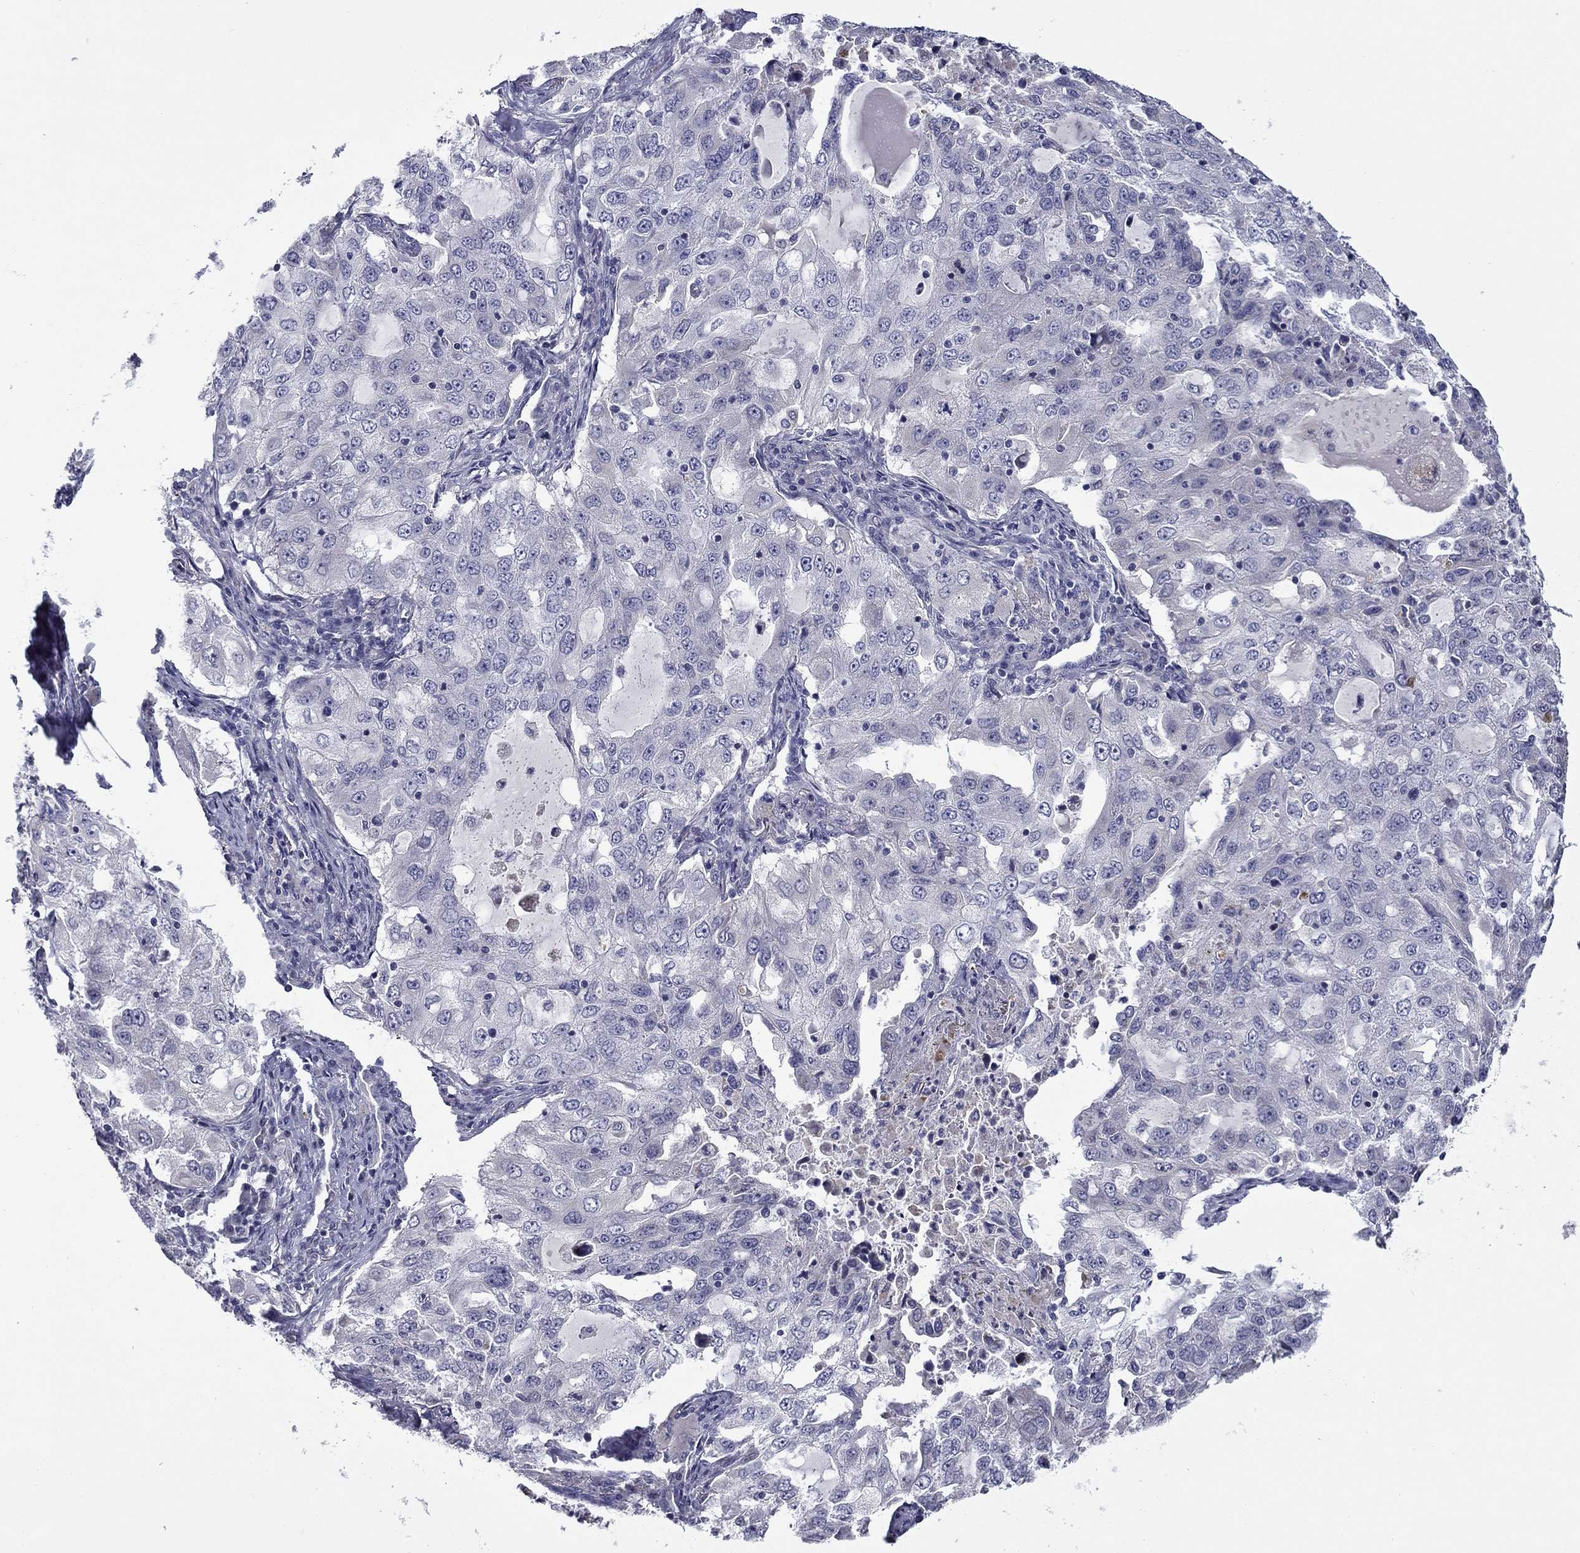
{"staining": {"intensity": "negative", "quantity": "none", "location": "none"}, "tissue": "lung cancer", "cell_type": "Tumor cells", "image_type": "cancer", "snomed": [{"axis": "morphology", "description": "Adenocarcinoma, NOS"}, {"axis": "topography", "description": "Lung"}], "caption": "Protein analysis of lung cancer (adenocarcinoma) demonstrates no significant positivity in tumor cells.", "gene": "SPATA7", "patient": {"sex": "female", "age": 61}}